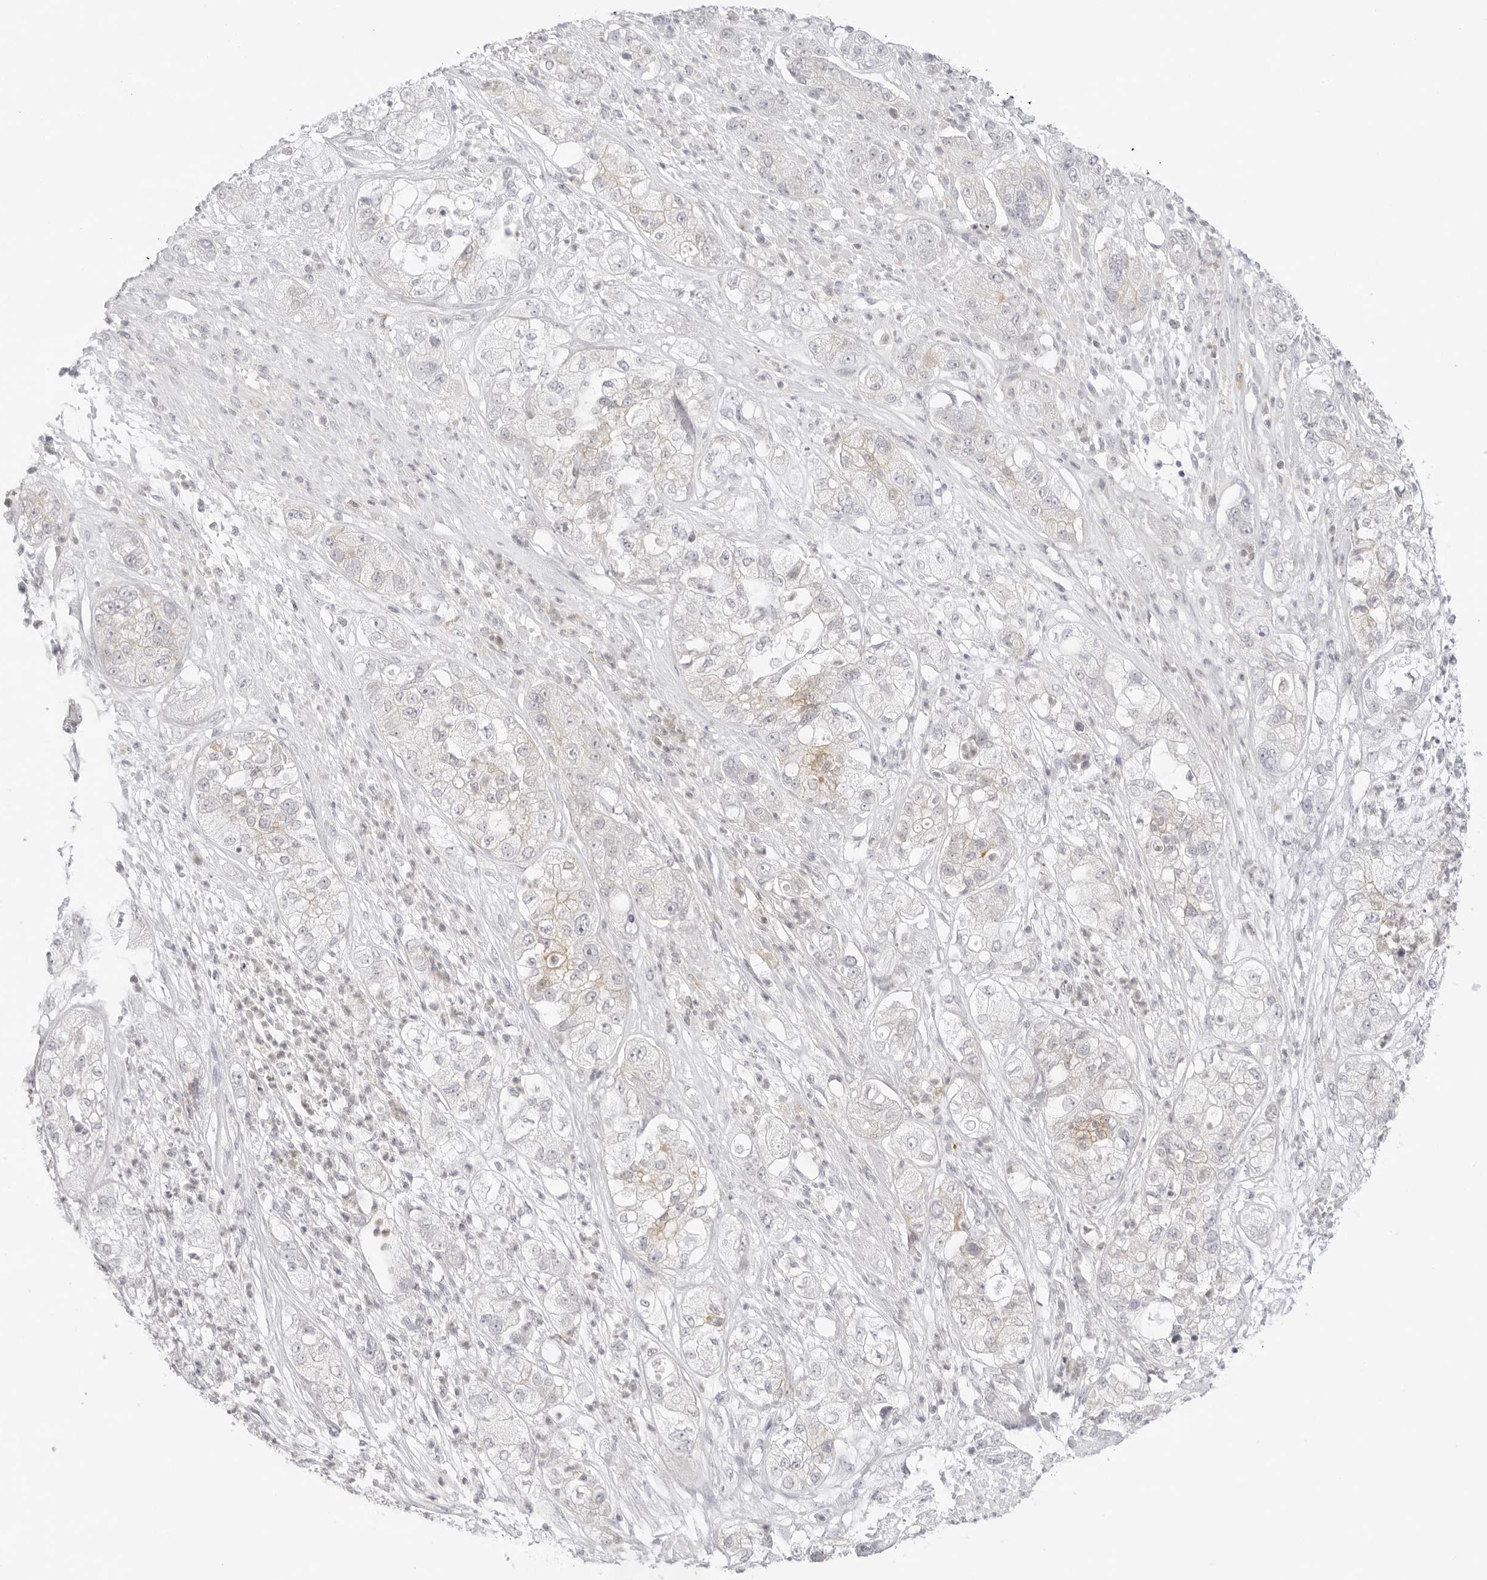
{"staining": {"intensity": "negative", "quantity": "none", "location": "none"}, "tissue": "pancreatic cancer", "cell_type": "Tumor cells", "image_type": "cancer", "snomed": [{"axis": "morphology", "description": "Adenocarcinoma, NOS"}, {"axis": "topography", "description": "Pancreas"}], "caption": "There is no significant staining in tumor cells of pancreatic cancer.", "gene": "TNFRSF14", "patient": {"sex": "female", "age": 78}}